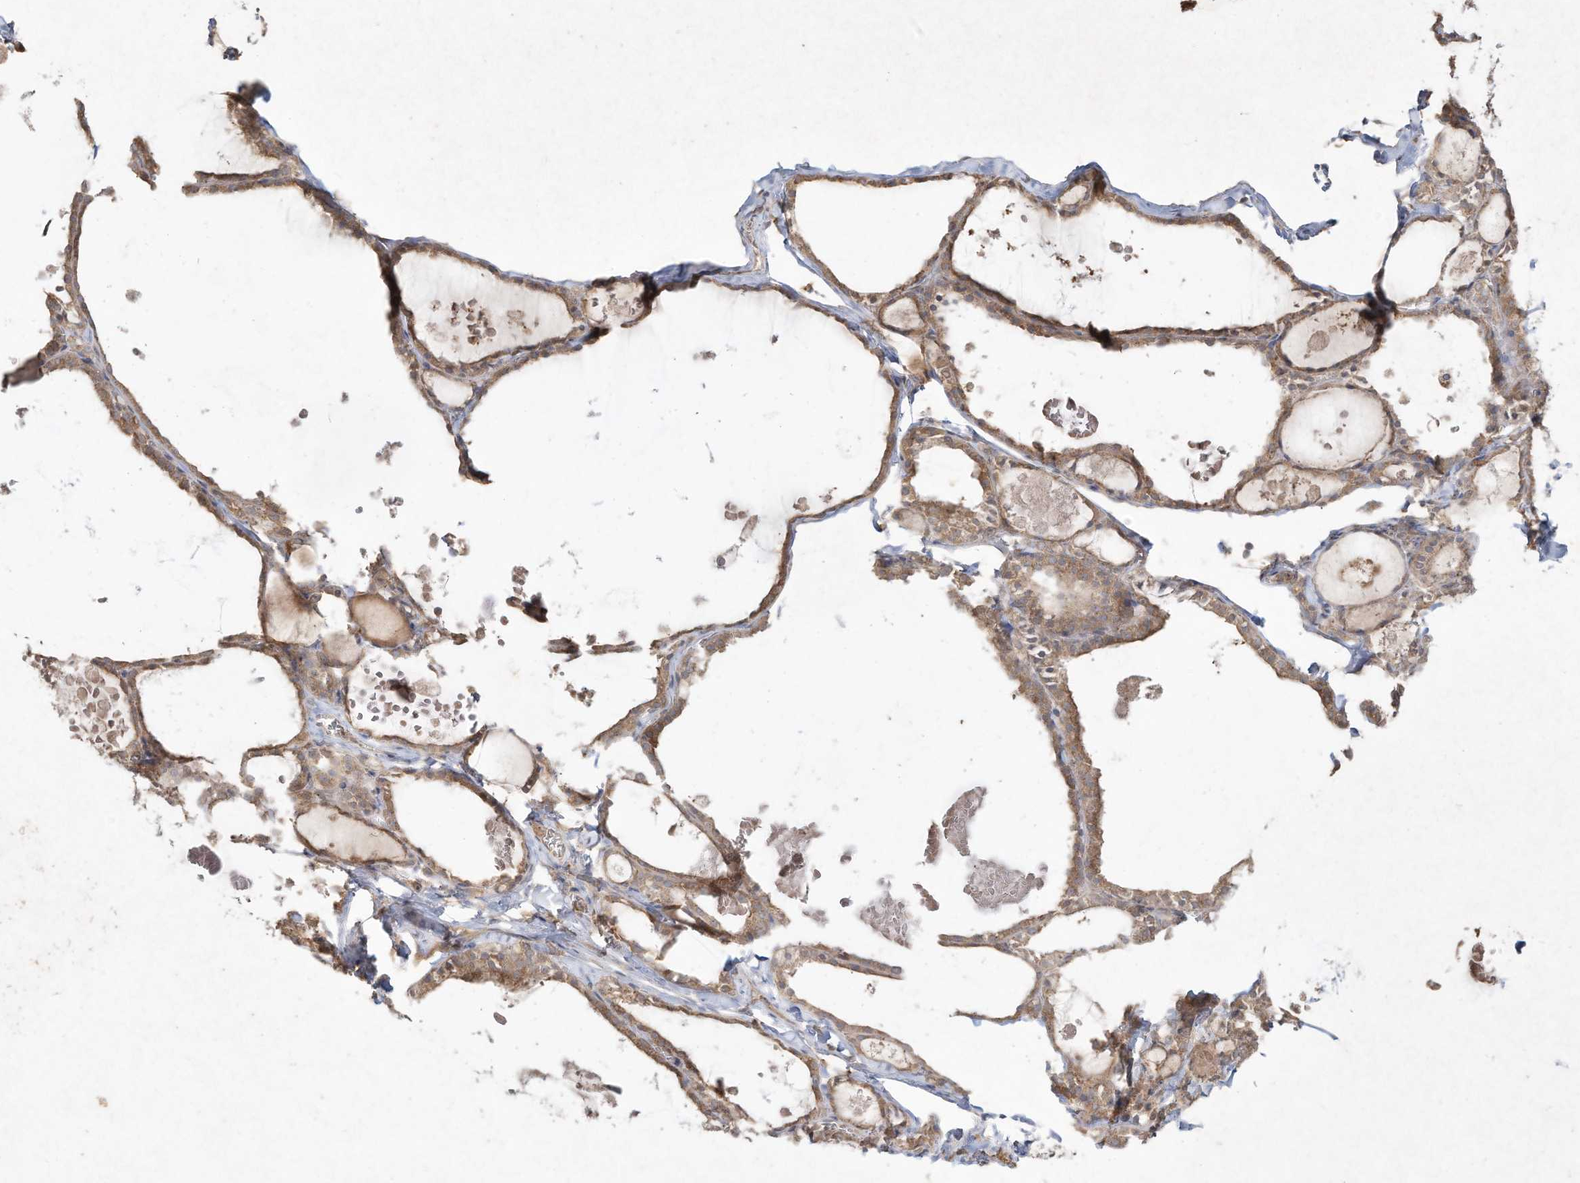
{"staining": {"intensity": "weak", "quantity": ">75%", "location": "cytoplasmic/membranous"}, "tissue": "thyroid gland", "cell_type": "Glandular cells", "image_type": "normal", "snomed": [{"axis": "morphology", "description": "Normal tissue, NOS"}, {"axis": "topography", "description": "Thyroid gland"}], "caption": "Protein positivity by immunohistochemistry (IHC) reveals weak cytoplasmic/membranous expression in approximately >75% of glandular cells in unremarkable thyroid gland.", "gene": "DYNC1I2", "patient": {"sex": "male", "age": 56}}